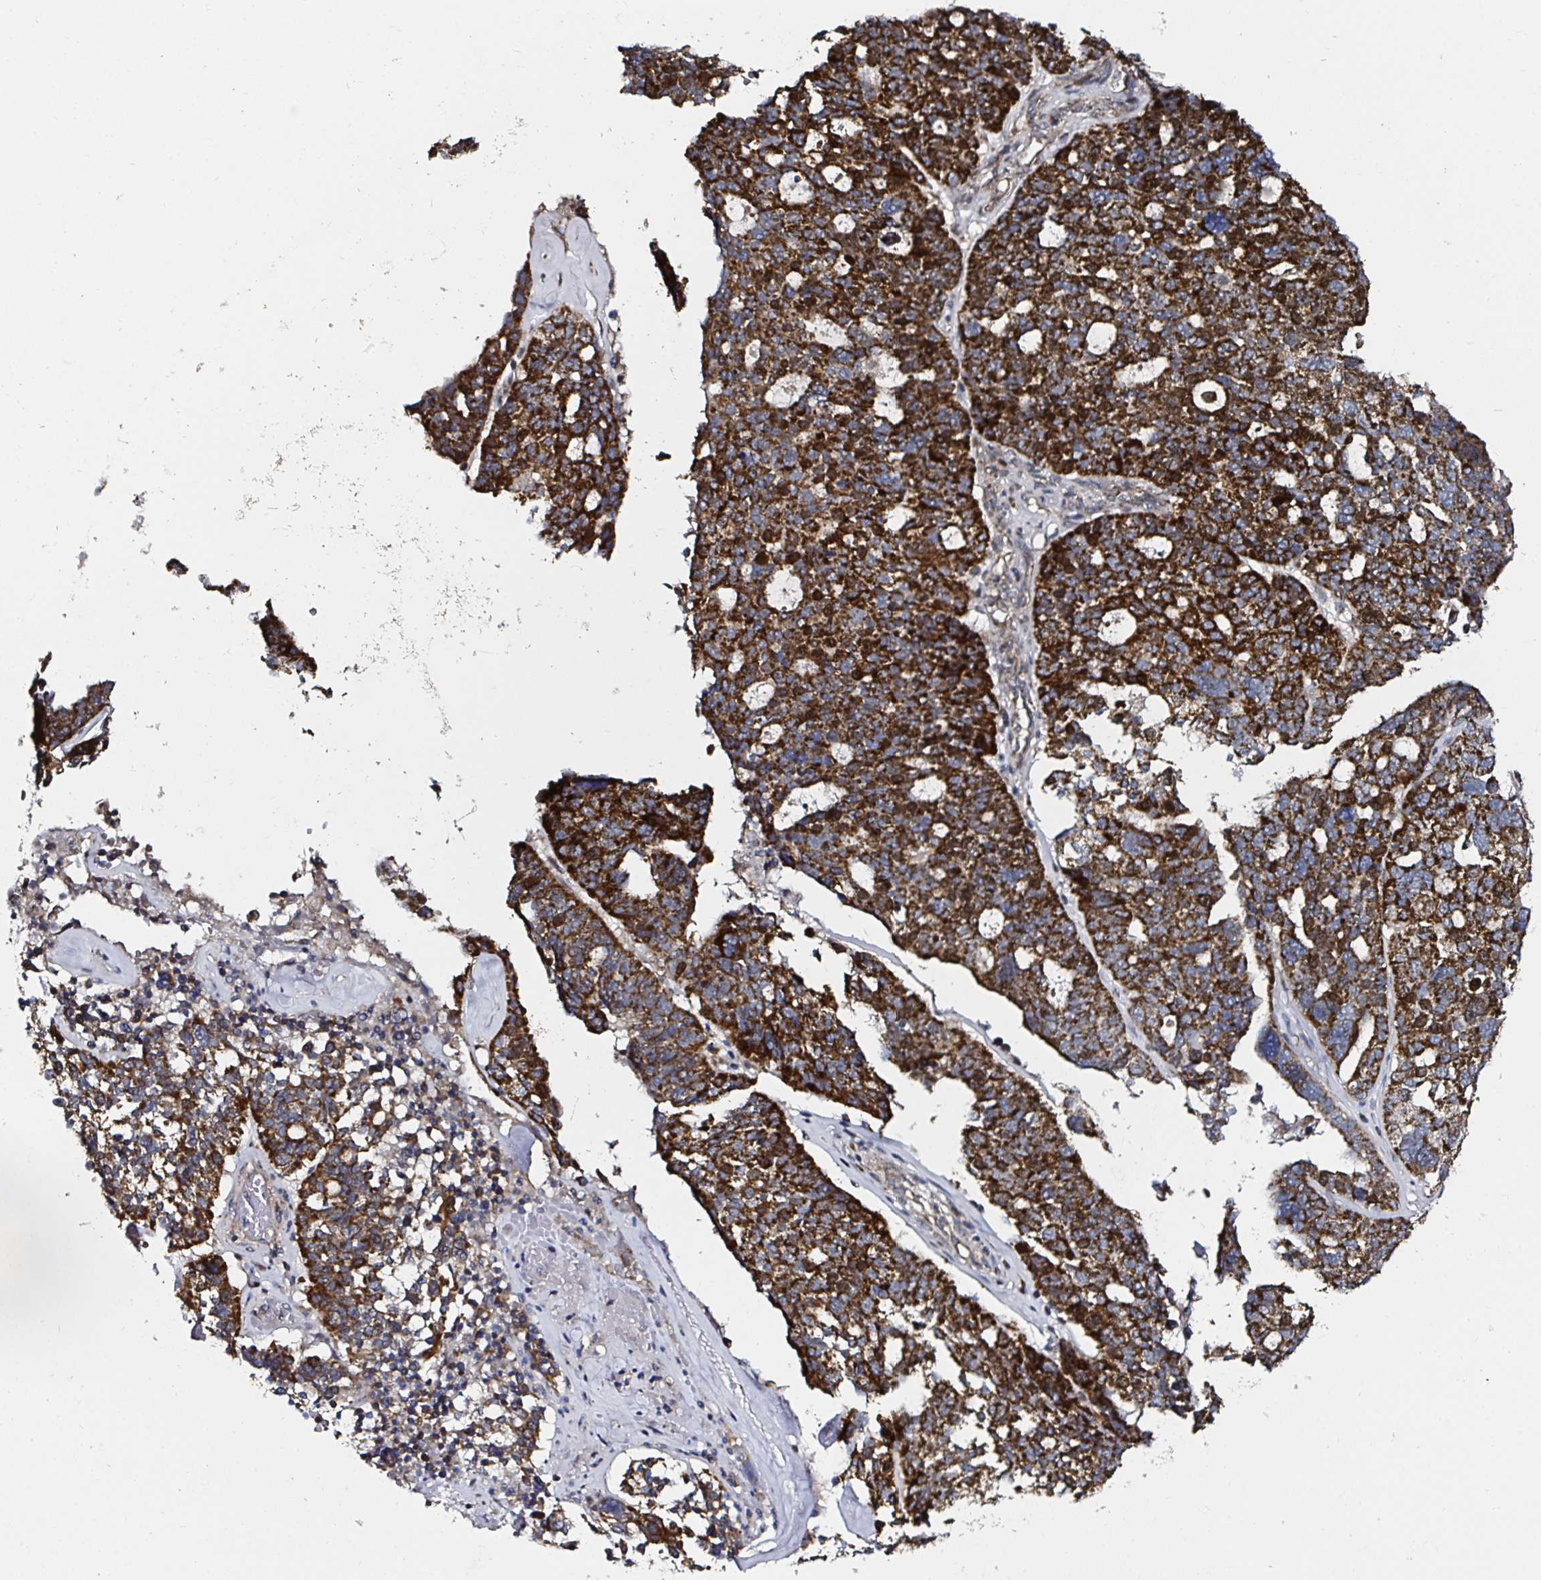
{"staining": {"intensity": "strong", "quantity": ">75%", "location": "cytoplasmic/membranous"}, "tissue": "ovarian cancer", "cell_type": "Tumor cells", "image_type": "cancer", "snomed": [{"axis": "morphology", "description": "Cystadenocarcinoma, serous, NOS"}, {"axis": "topography", "description": "Ovary"}], "caption": "Protein staining reveals strong cytoplasmic/membranous expression in approximately >75% of tumor cells in ovarian serous cystadenocarcinoma.", "gene": "ATAD3B", "patient": {"sex": "female", "age": 59}}